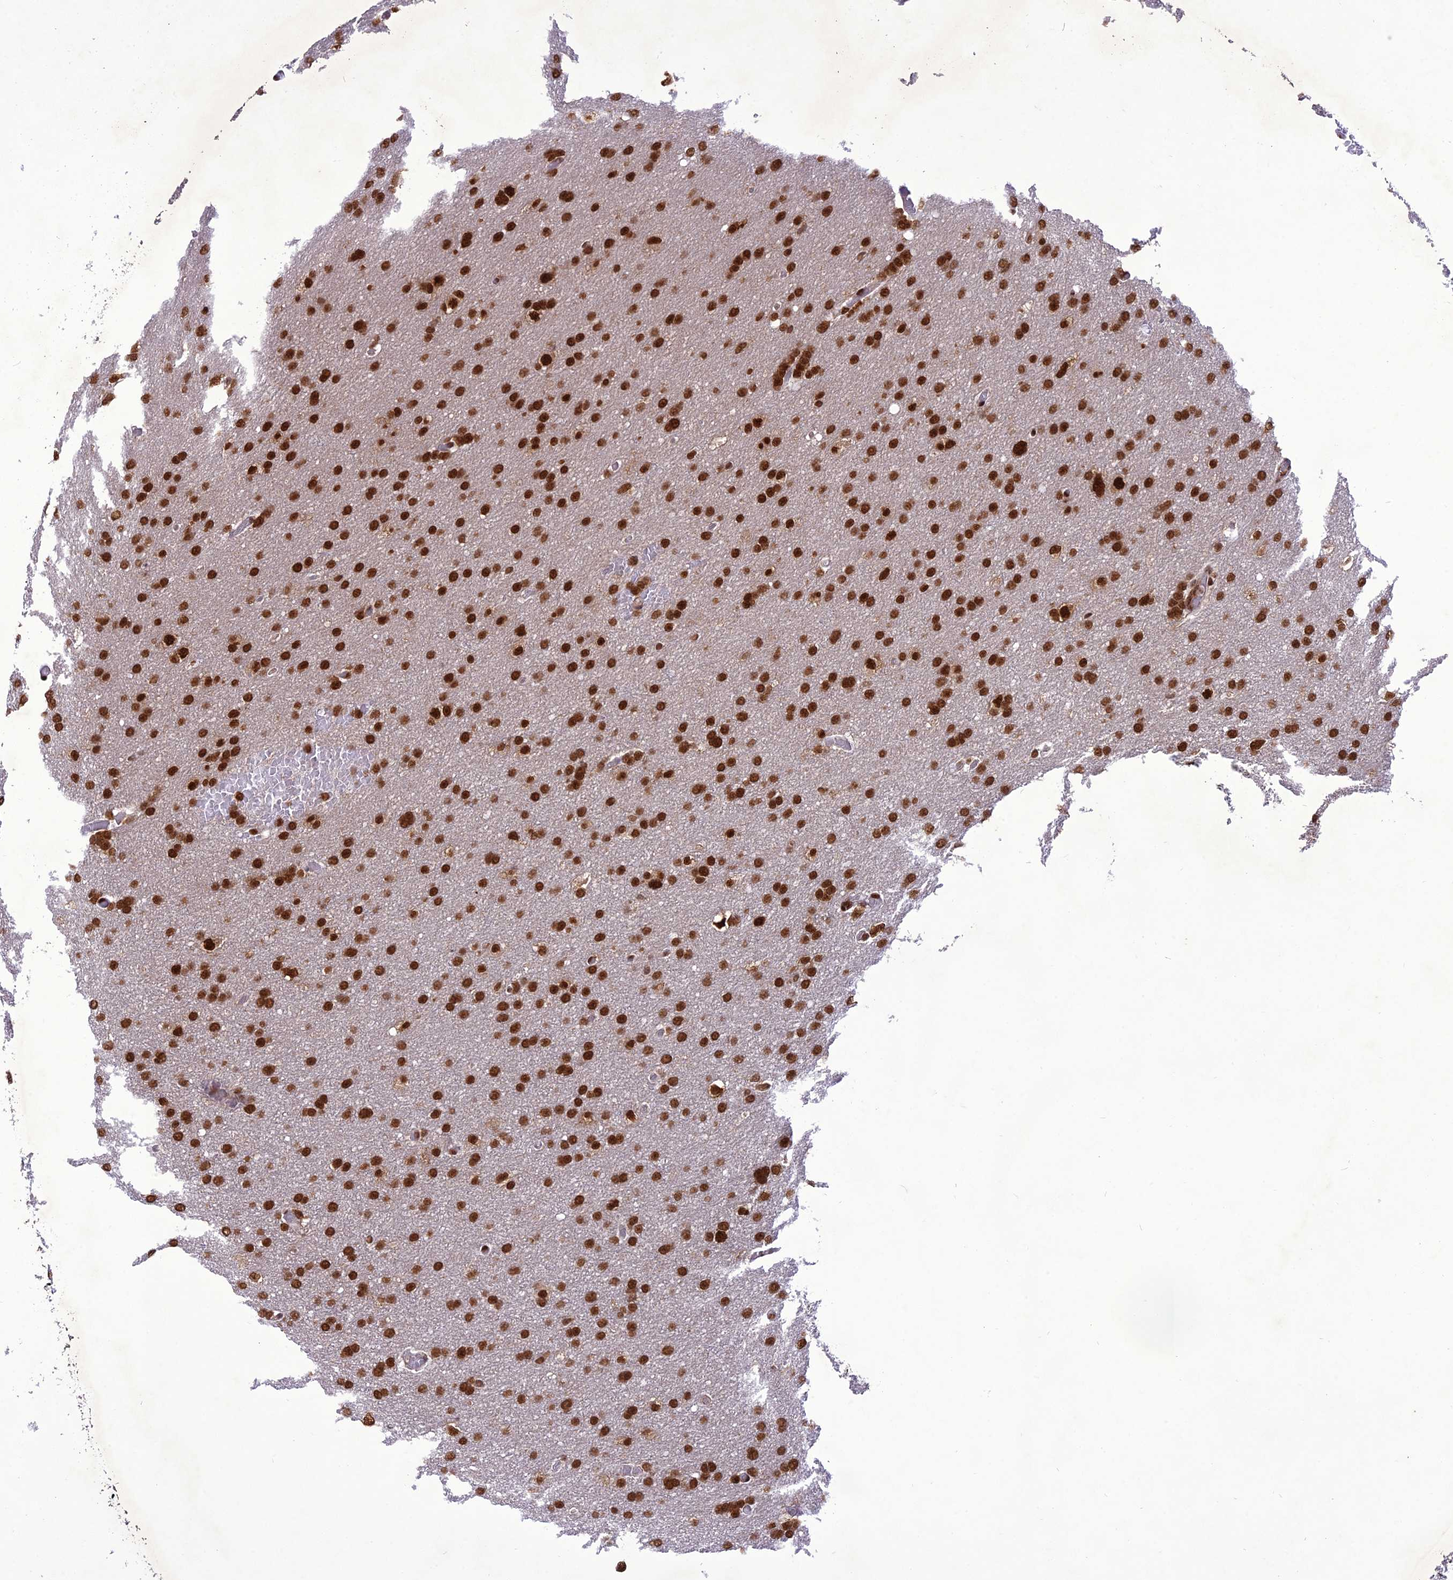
{"staining": {"intensity": "strong", "quantity": ">75%", "location": "nuclear"}, "tissue": "glioma", "cell_type": "Tumor cells", "image_type": "cancer", "snomed": [{"axis": "morphology", "description": "Glioma, malignant, High grade"}, {"axis": "topography", "description": "Cerebral cortex"}], "caption": "Immunohistochemistry (IHC) histopathology image of neoplastic tissue: human high-grade glioma (malignant) stained using immunohistochemistry (IHC) demonstrates high levels of strong protein expression localized specifically in the nuclear of tumor cells, appearing as a nuclear brown color.", "gene": "DDX1", "patient": {"sex": "female", "age": 36}}